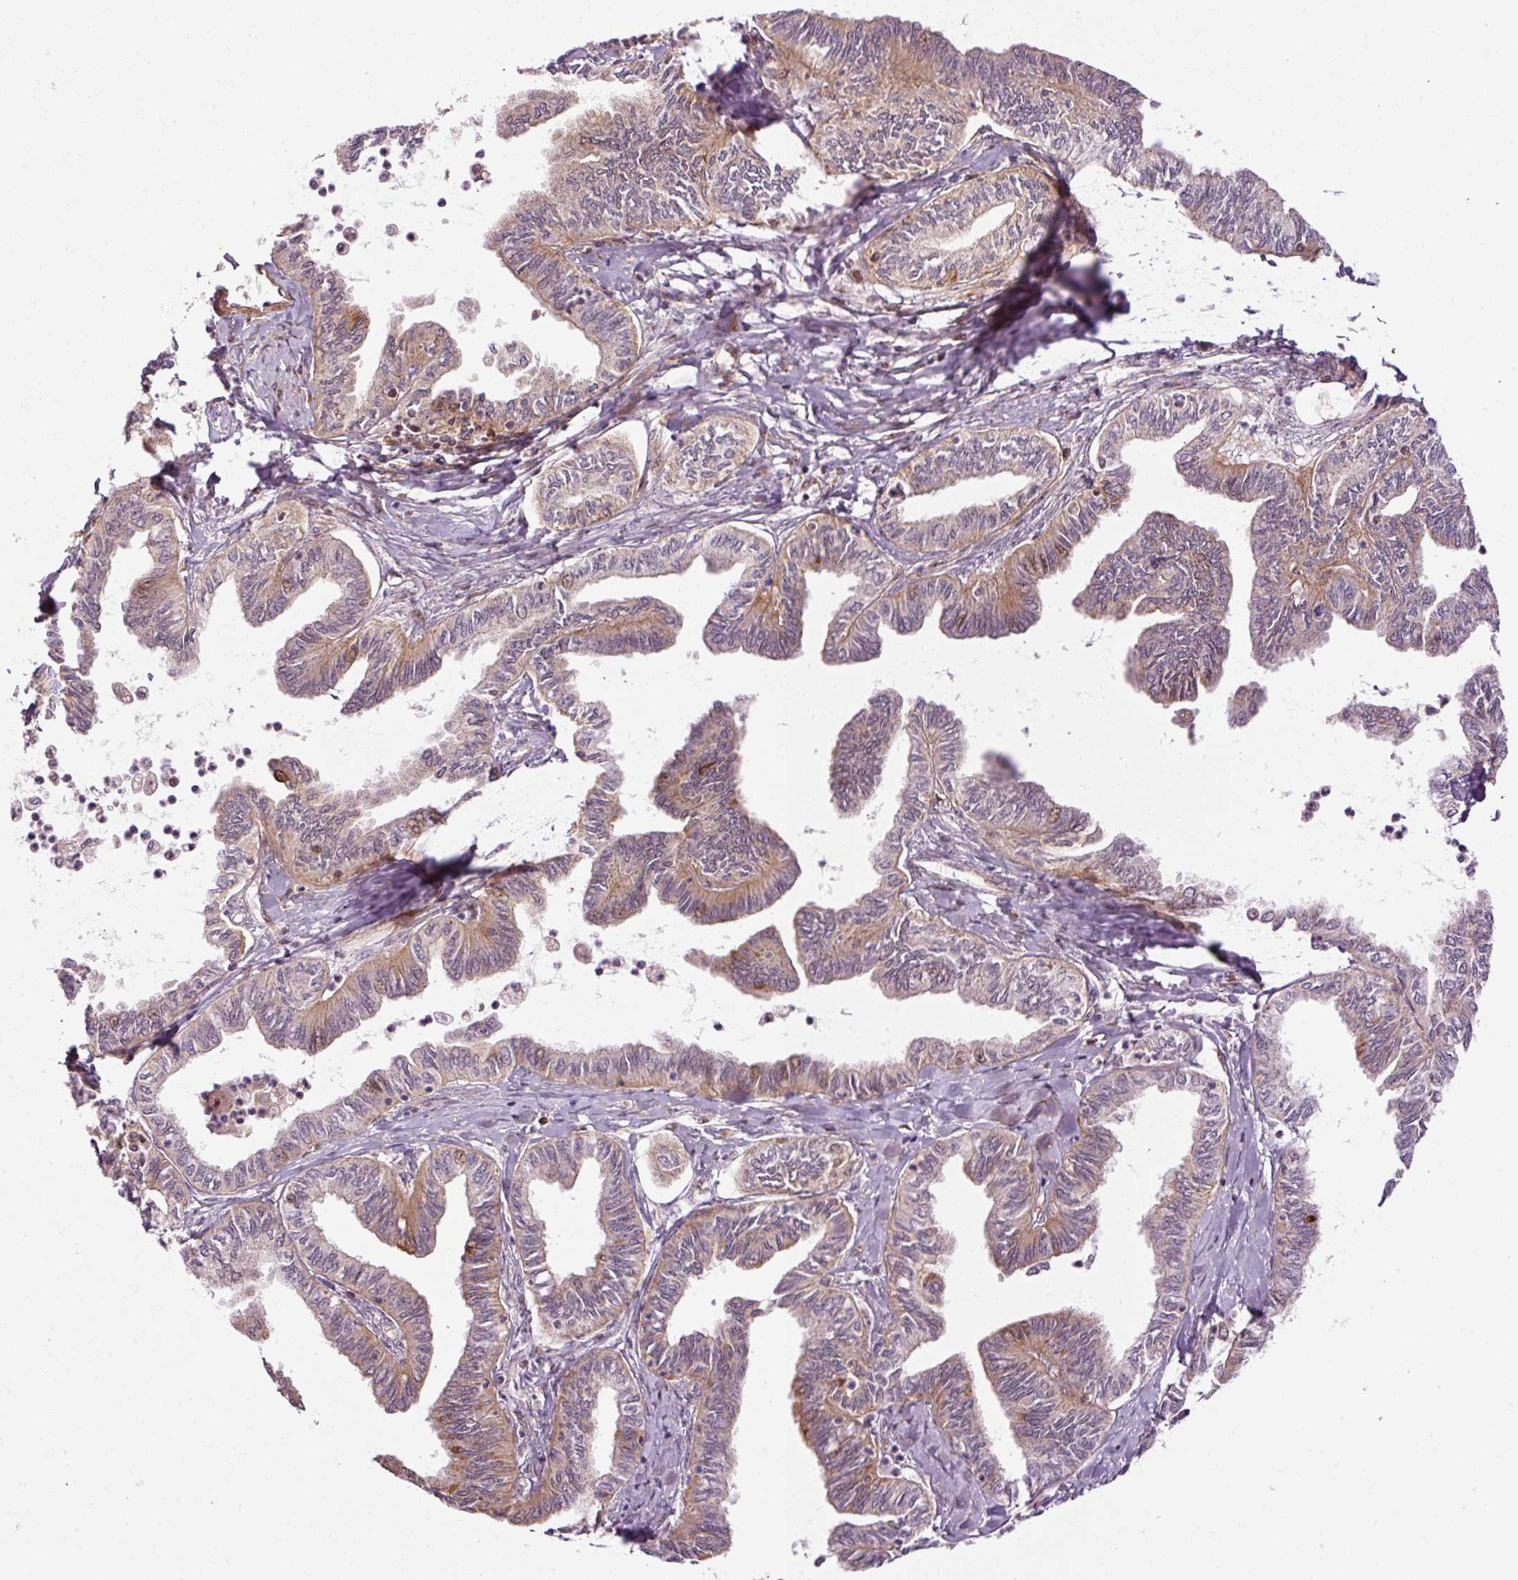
{"staining": {"intensity": "moderate", "quantity": "25%-75%", "location": "cytoplasmic/membranous"}, "tissue": "ovarian cancer", "cell_type": "Tumor cells", "image_type": "cancer", "snomed": [{"axis": "morphology", "description": "Carcinoma, endometroid"}, {"axis": "topography", "description": "Ovary"}], "caption": "Protein positivity by immunohistochemistry exhibits moderate cytoplasmic/membranous positivity in about 25%-75% of tumor cells in ovarian cancer.", "gene": "ANKRD20A1", "patient": {"sex": "female", "age": 70}}